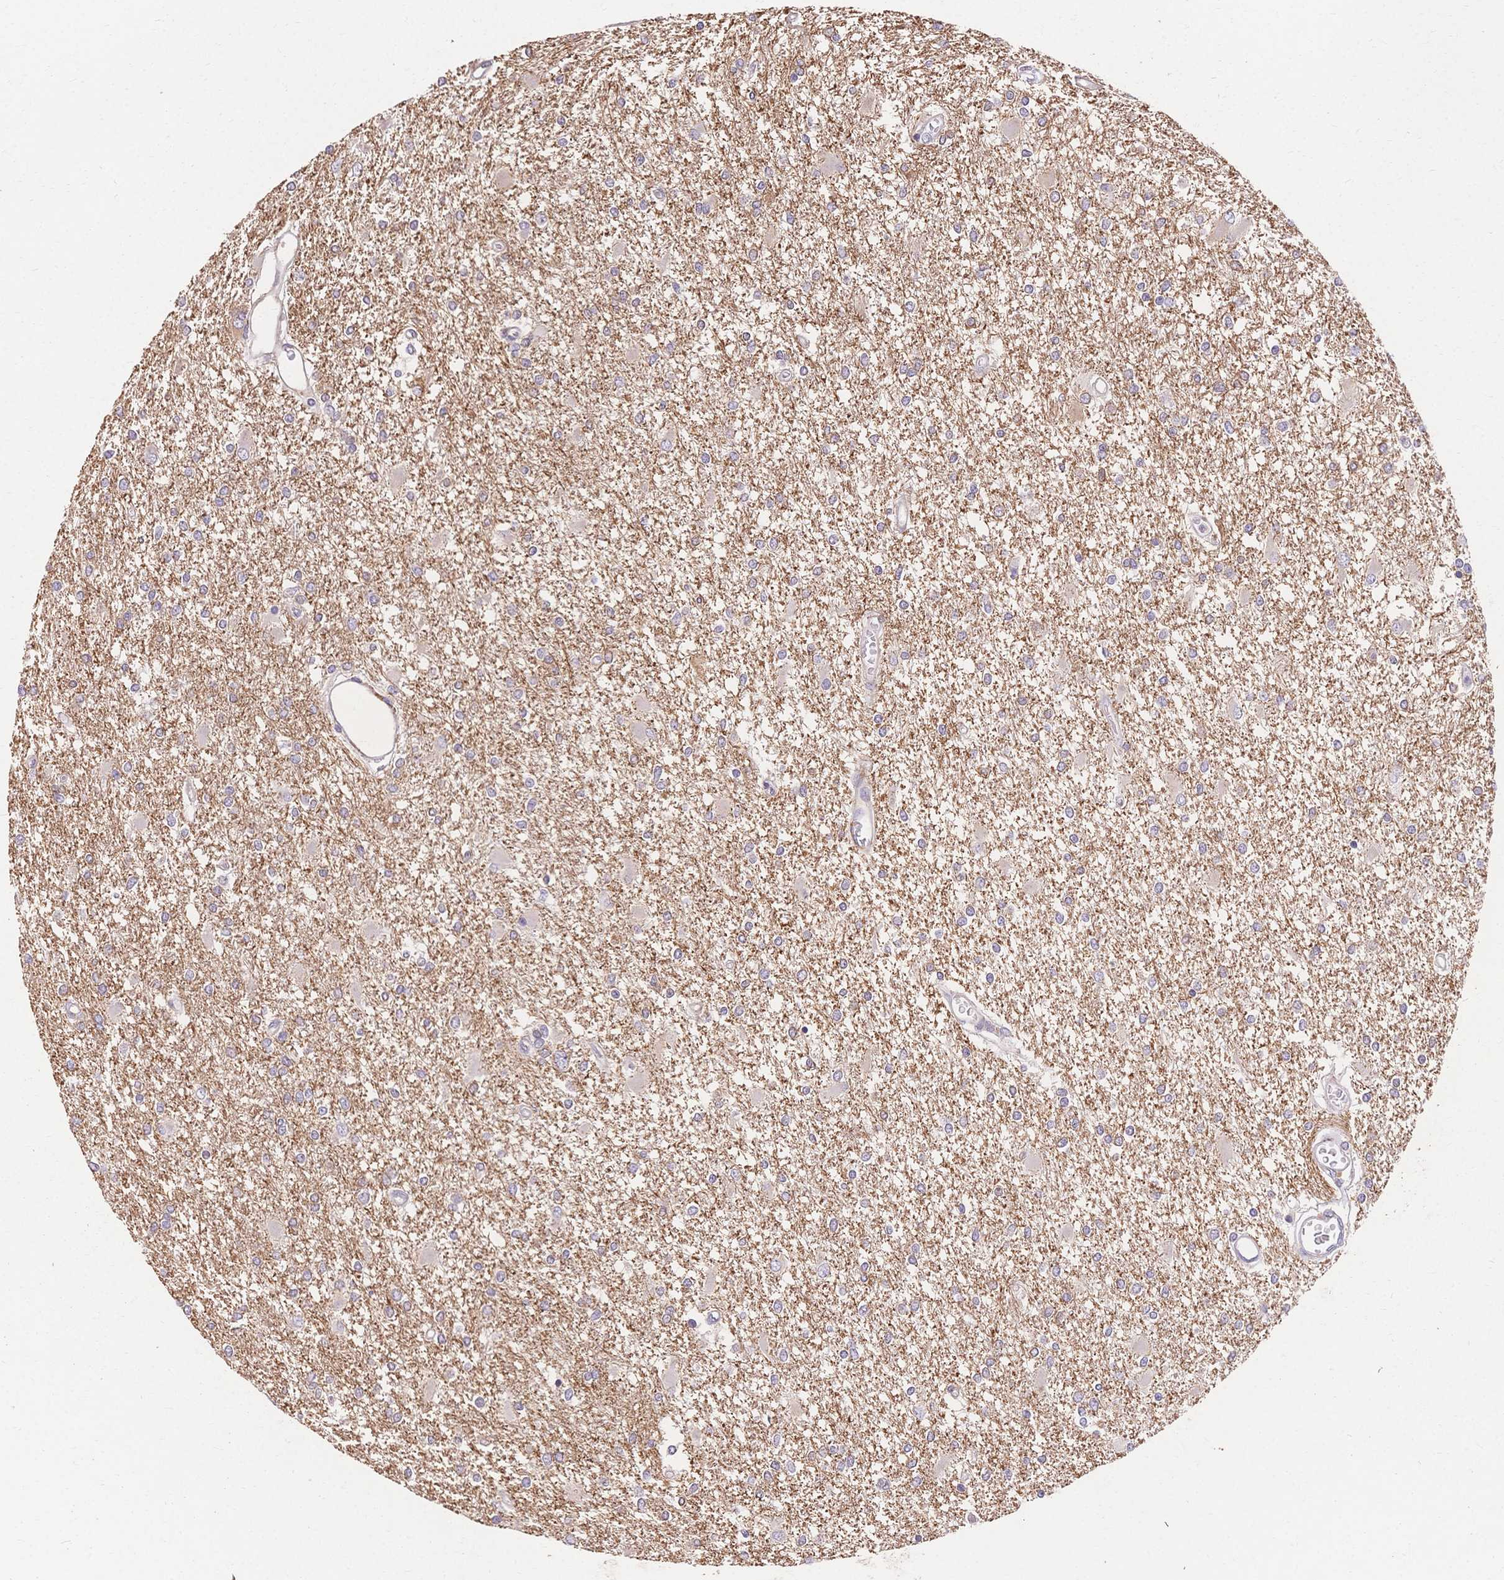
{"staining": {"intensity": "negative", "quantity": "none", "location": "none"}, "tissue": "glioma", "cell_type": "Tumor cells", "image_type": "cancer", "snomed": [{"axis": "morphology", "description": "Glioma, malignant, High grade"}, {"axis": "topography", "description": "Cerebral cortex"}], "caption": "IHC photomicrograph of neoplastic tissue: human malignant high-grade glioma stained with DAB (3,3'-diaminobenzidine) displays no significant protein staining in tumor cells.", "gene": "HS3ST5", "patient": {"sex": "male", "age": 79}}